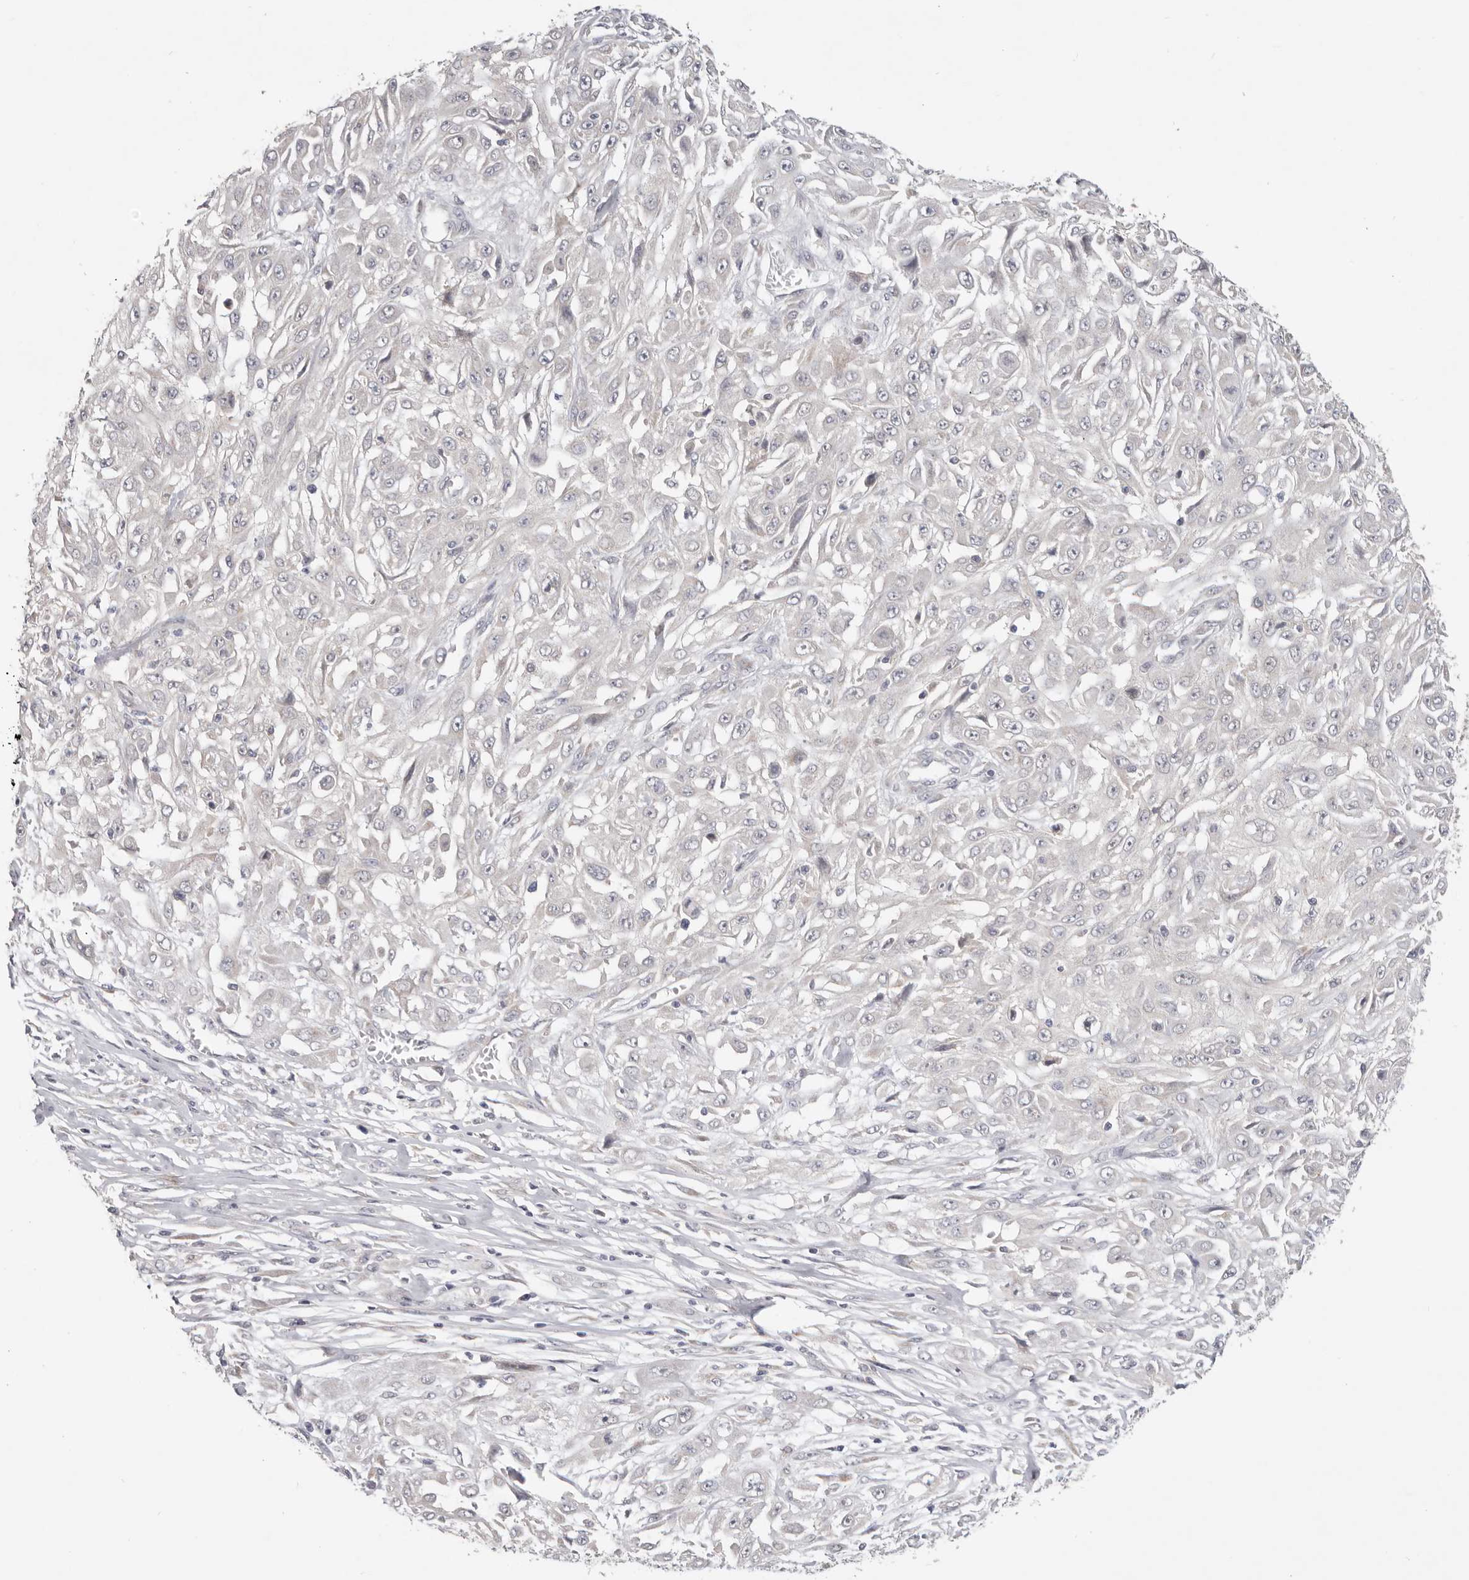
{"staining": {"intensity": "negative", "quantity": "none", "location": "none"}, "tissue": "skin cancer", "cell_type": "Tumor cells", "image_type": "cancer", "snomed": [{"axis": "morphology", "description": "Squamous cell carcinoma, NOS"}, {"axis": "morphology", "description": "Squamous cell carcinoma, metastatic, NOS"}, {"axis": "topography", "description": "Skin"}, {"axis": "topography", "description": "Lymph node"}], "caption": "IHC of human skin cancer demonstrates no positivity in tumor cells.", "gene": "WDR77", "patient": {"sex": "male", "age": 75}}